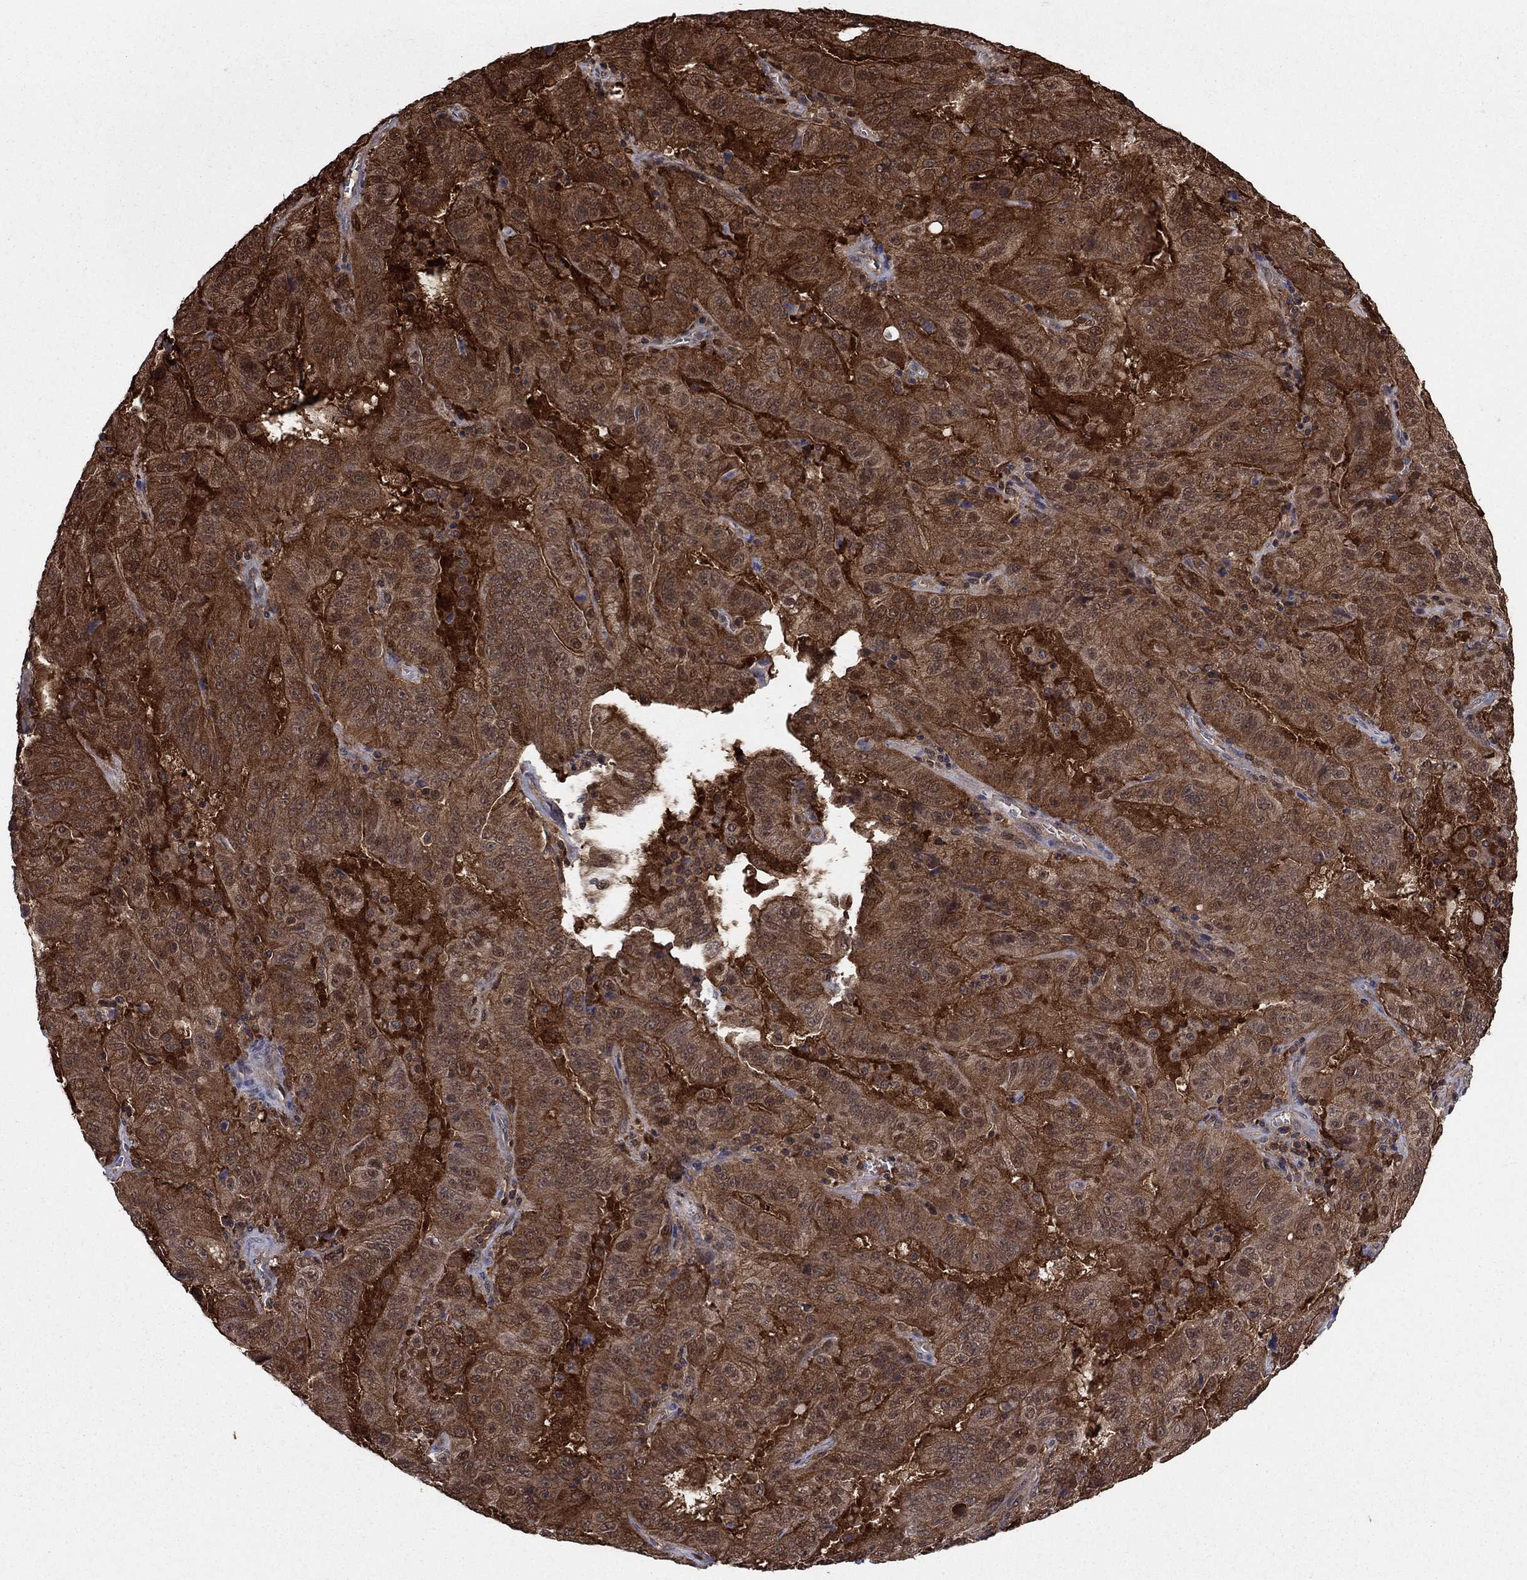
{"staining": {"intensity": "strong", "quantity": ">75%", "location": "cytoplasmic/membranous"}, "tissue": "pancreatic cancer", "cell_type": "Tumor cells", "image_type": "cancer", "snomed": [{"axis": "morphology", "description": "Adenocarcinoma, NOS"}, {"axis": "topography", "description": "Pancreas"}], "caption": "Pancreatic cancer (adenocarcinoma) stained for a protein (brown) shows strong cytoplasmic/membranous positive expression in approximately >75% of tumor cells.", "gene": "CACYBP", "patient": {"sex": "male", "age": 63}}